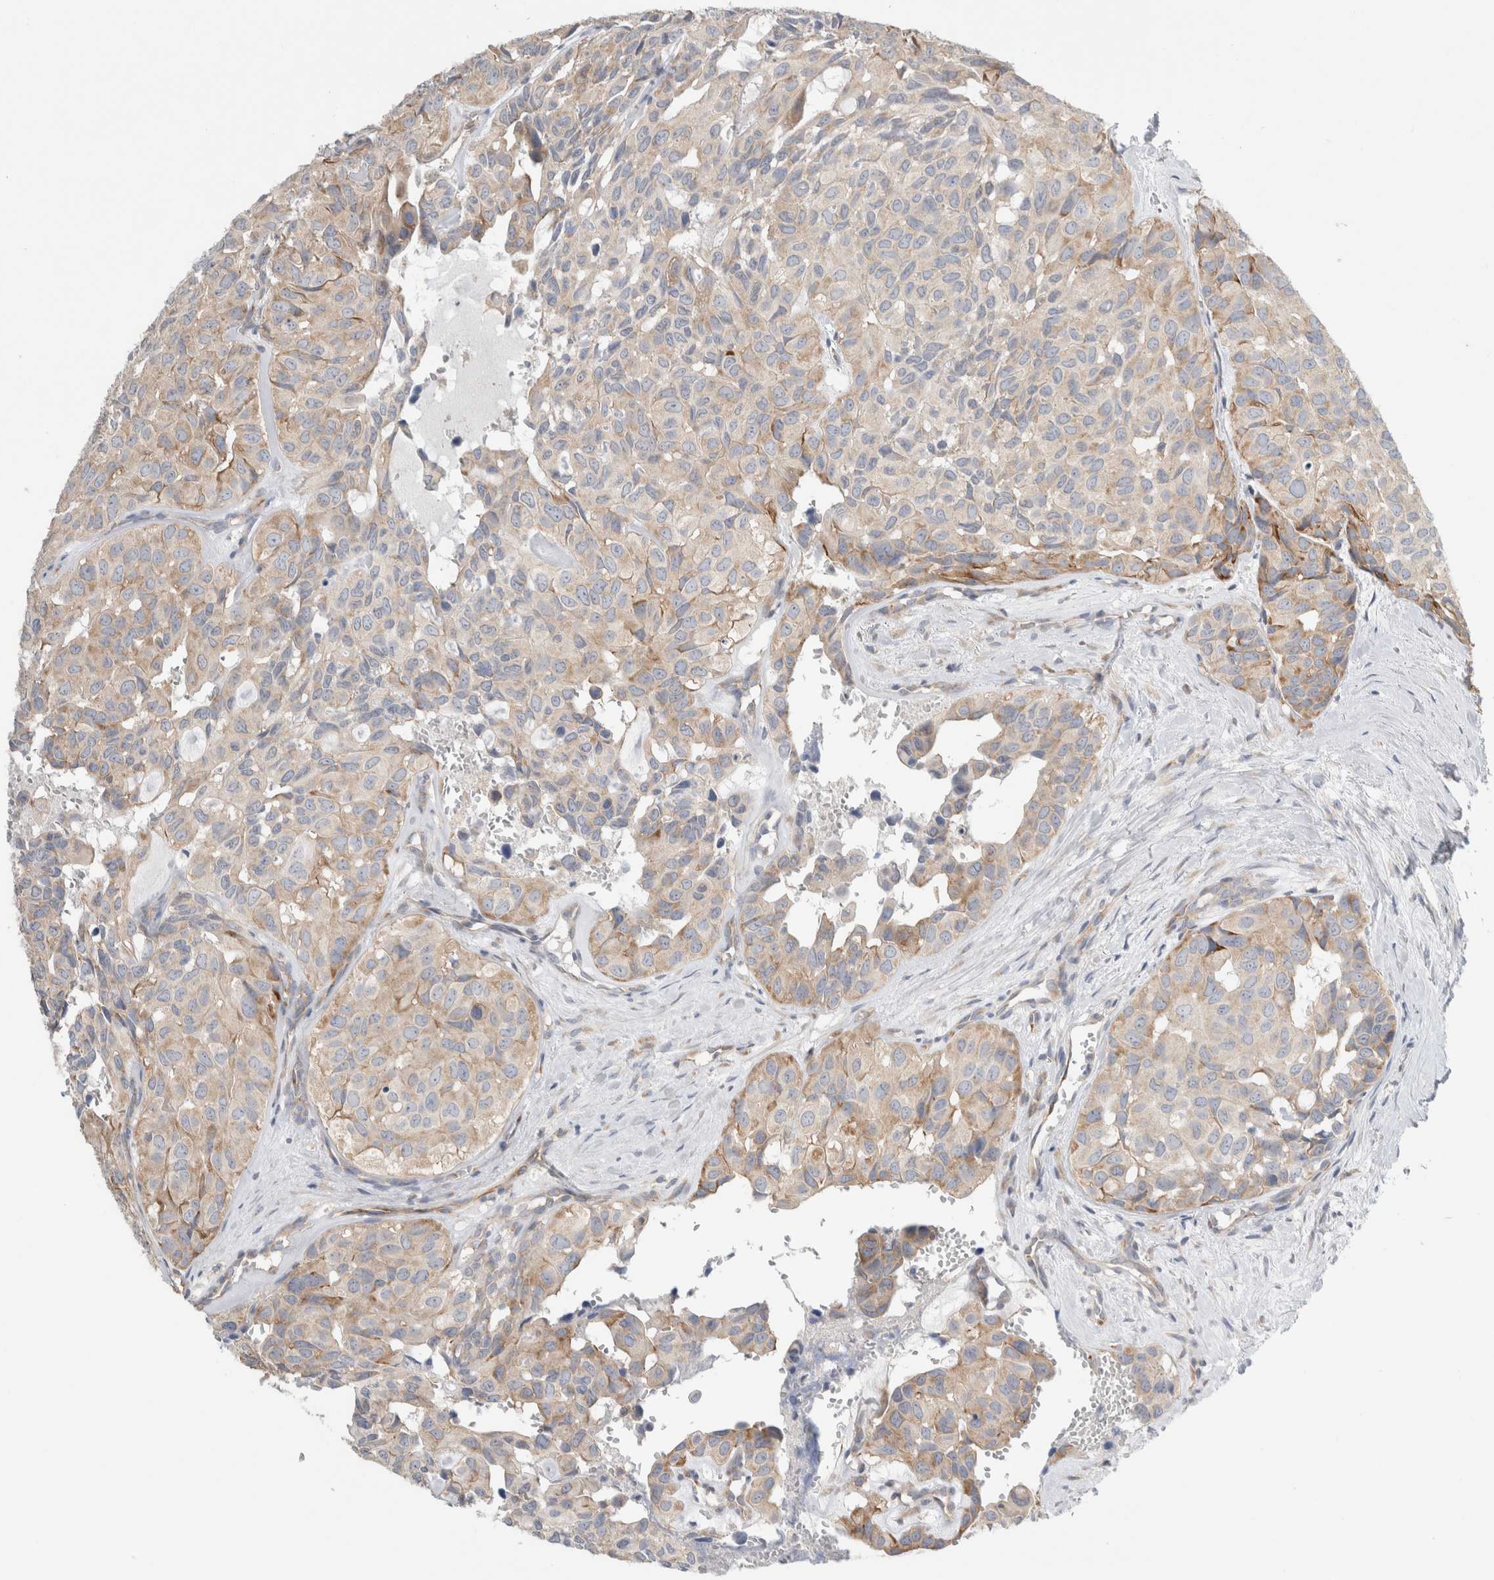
{"staining": {"intensity": "moderate", "quantity": "<25%", "location": "cytoplasmic/membranous"}, "tissue": "head and neck cancer", "cell_type": "Tumor cells", "image_type": "cancer", "snomed": [{"axis": "morphology", "description": "Adenocarcinoma, NOS"}, {"axis": "topography", "description": "Salivary gland, NOS"}, {"axis": "topography", "description": "Head-Neck"}], "caption": "Immunohistochemistry (IHC) staining of head and neck cancer, which shows low levels of moderate cytoplasmic/membranous expression in about <25% of tumor cells indicating moderate cytoplasmic/membranous protein positivity. The staining was performed using DAB (3,3'-diaminobenzidine) (brown) for protein detection and nuclei were counterstained in hematoxylin (blue).", "gene": "ZNF23", "patient": {"sex": "female", "age": 76}}